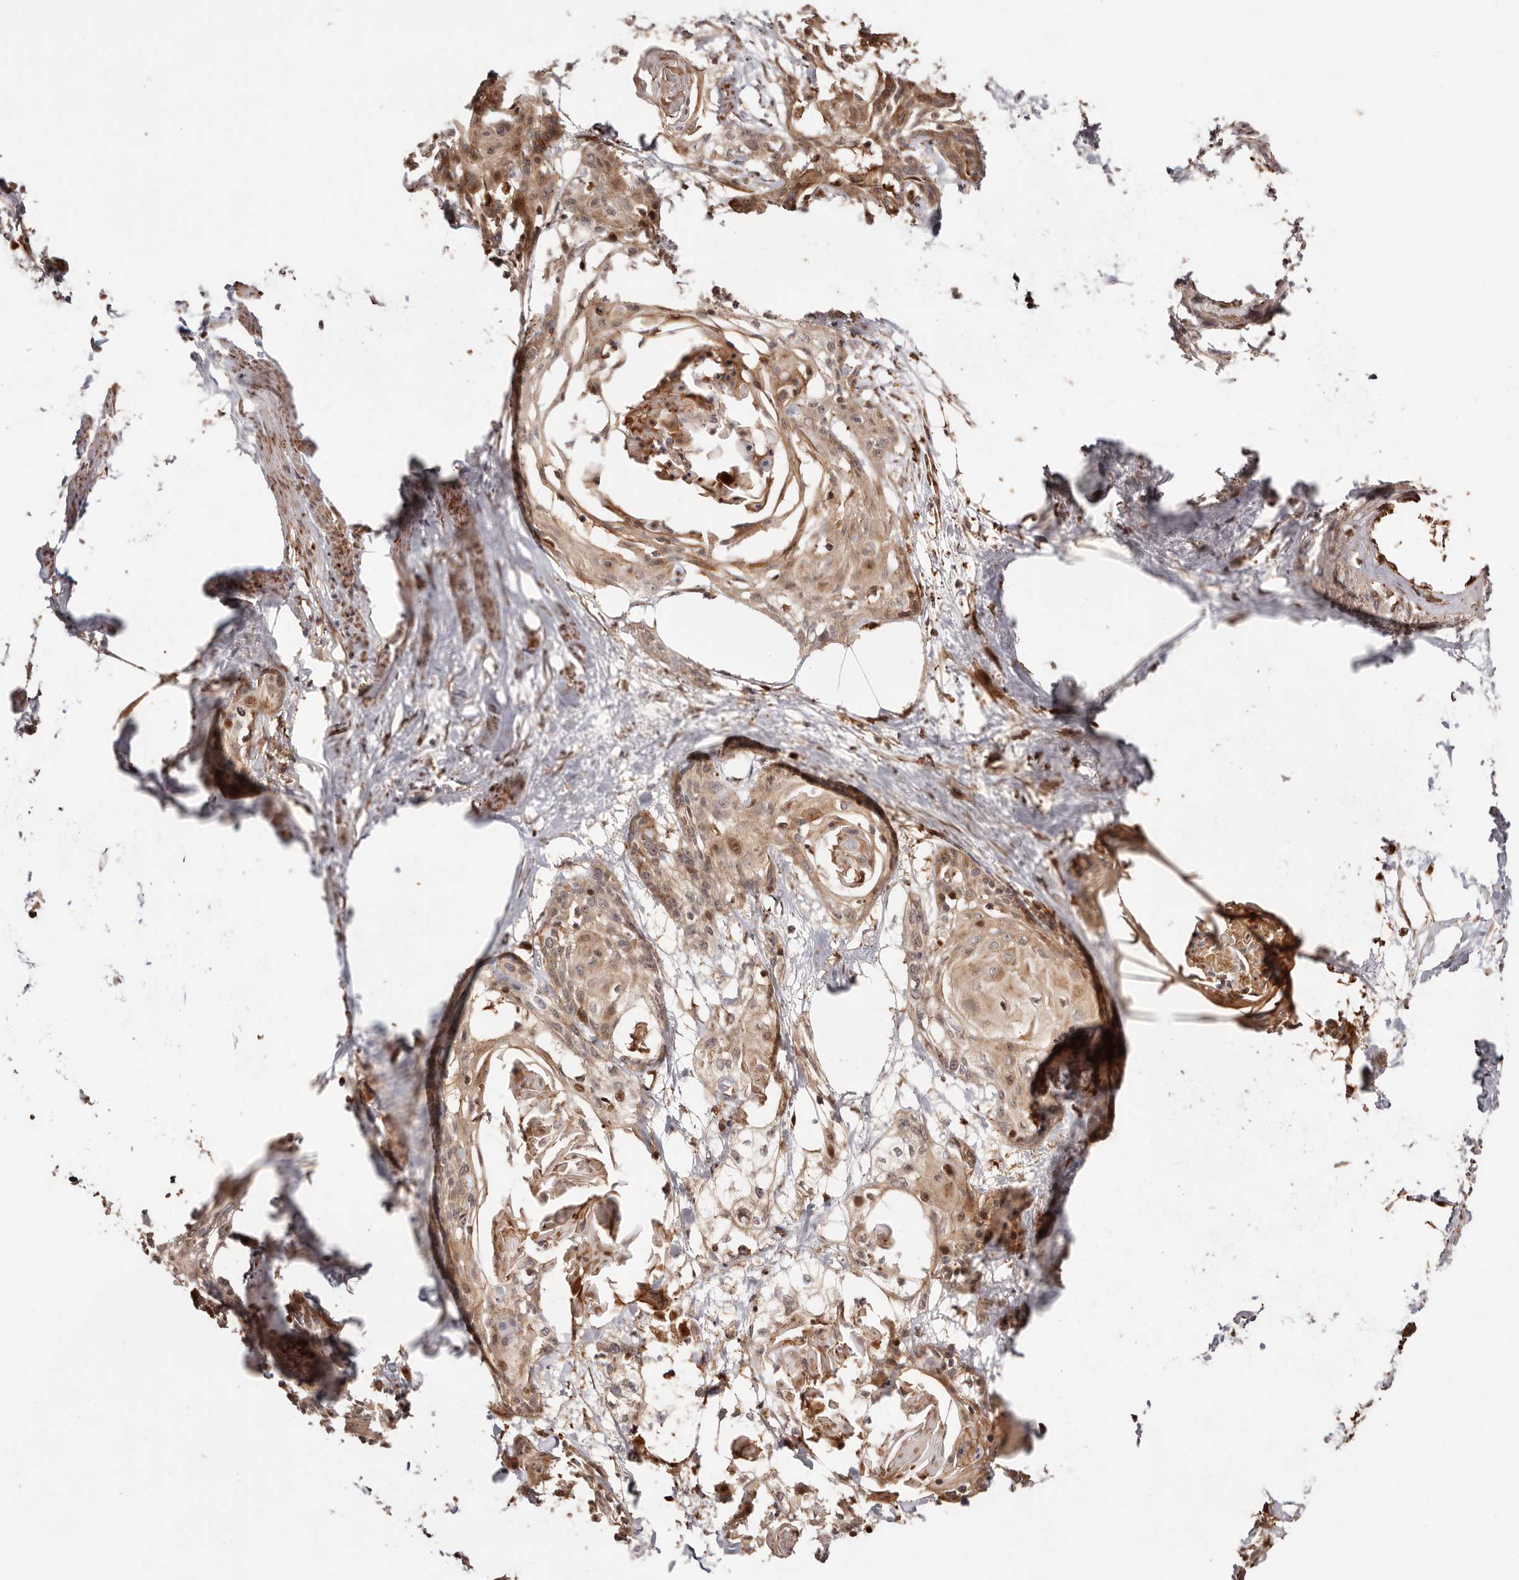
{"staining": {"intensity": "moderate", "quantity": ">75%", "location": "cytoplasmic/membranous"}, "tissue": "cervical cancer", "cell_type": "Tumor cells", "image_type": "cancer", "snomed": [{"axis": "morphology", "description": "Squamous cell carcinoma, NOS"}, {"axis": "topography", "description": "Cervix"}], "caption": "Brown immunohistochemical staining in human squamous cell carcinoma (cervical) reveals moderate cytoplasmic/membranous positivity in about >75% of tumor cells.", "gene": "PTPN22", "patient": {"sex": "female", "age": 57}}